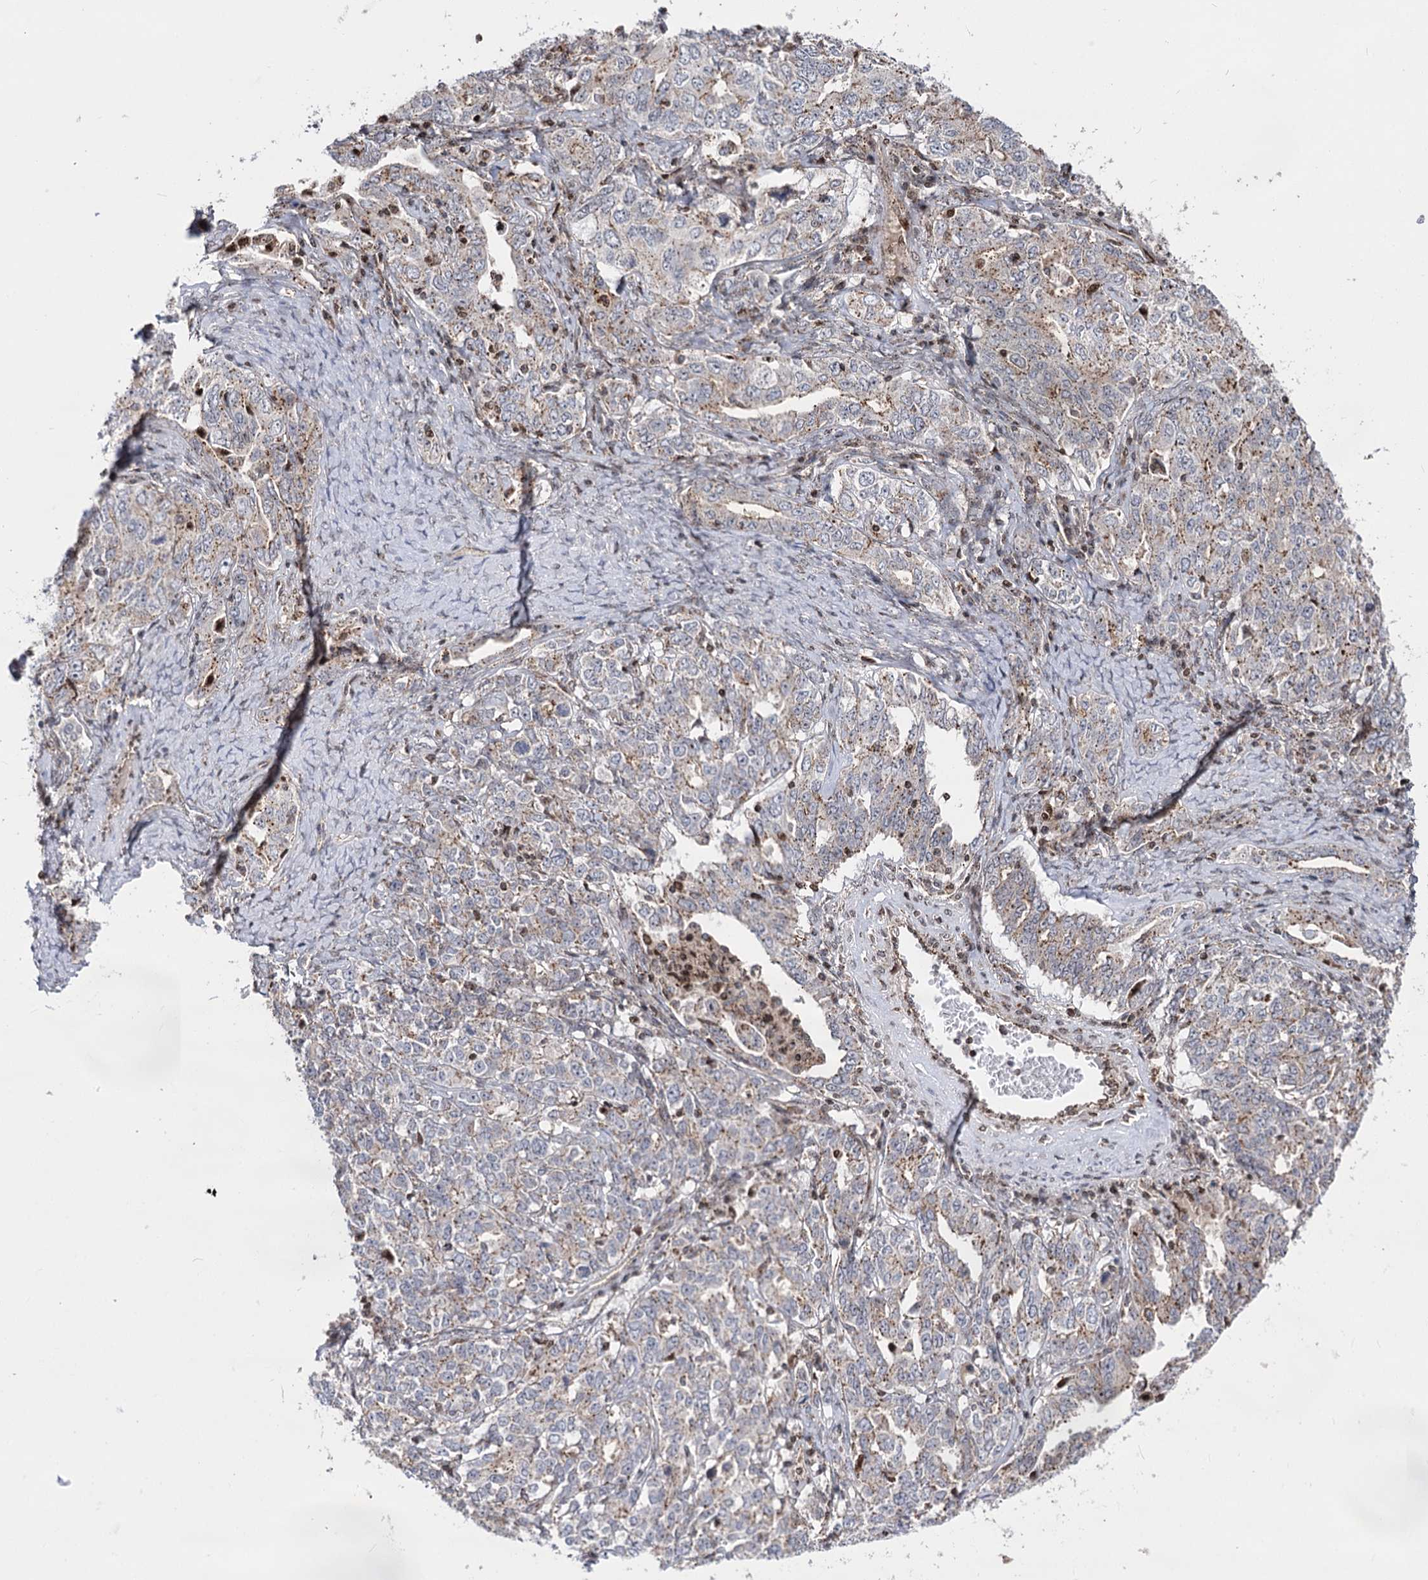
{"staining": {"intensity": "moderate", "quantity": "25%-75%", "location": "cytoplasmic/membranous"}, "tissue": "ovarian cancer", "cell_type": "Tumor cells", "image_type": "cancer", "snomed": [{"axis": "morphology", "description": "Carcinoma, endometroid"}, {"axis": "topography", "description": "Ovary"}], "caption": "Human ovarian endometroid carcinoma stained for a protein (brown) reveals moderate cytoplasmic/membranous positive staining in approximately 25%-75% of tumor cells.", "gene": "ZFYVE27", "patient": {"sex": "female", "age": 62}}